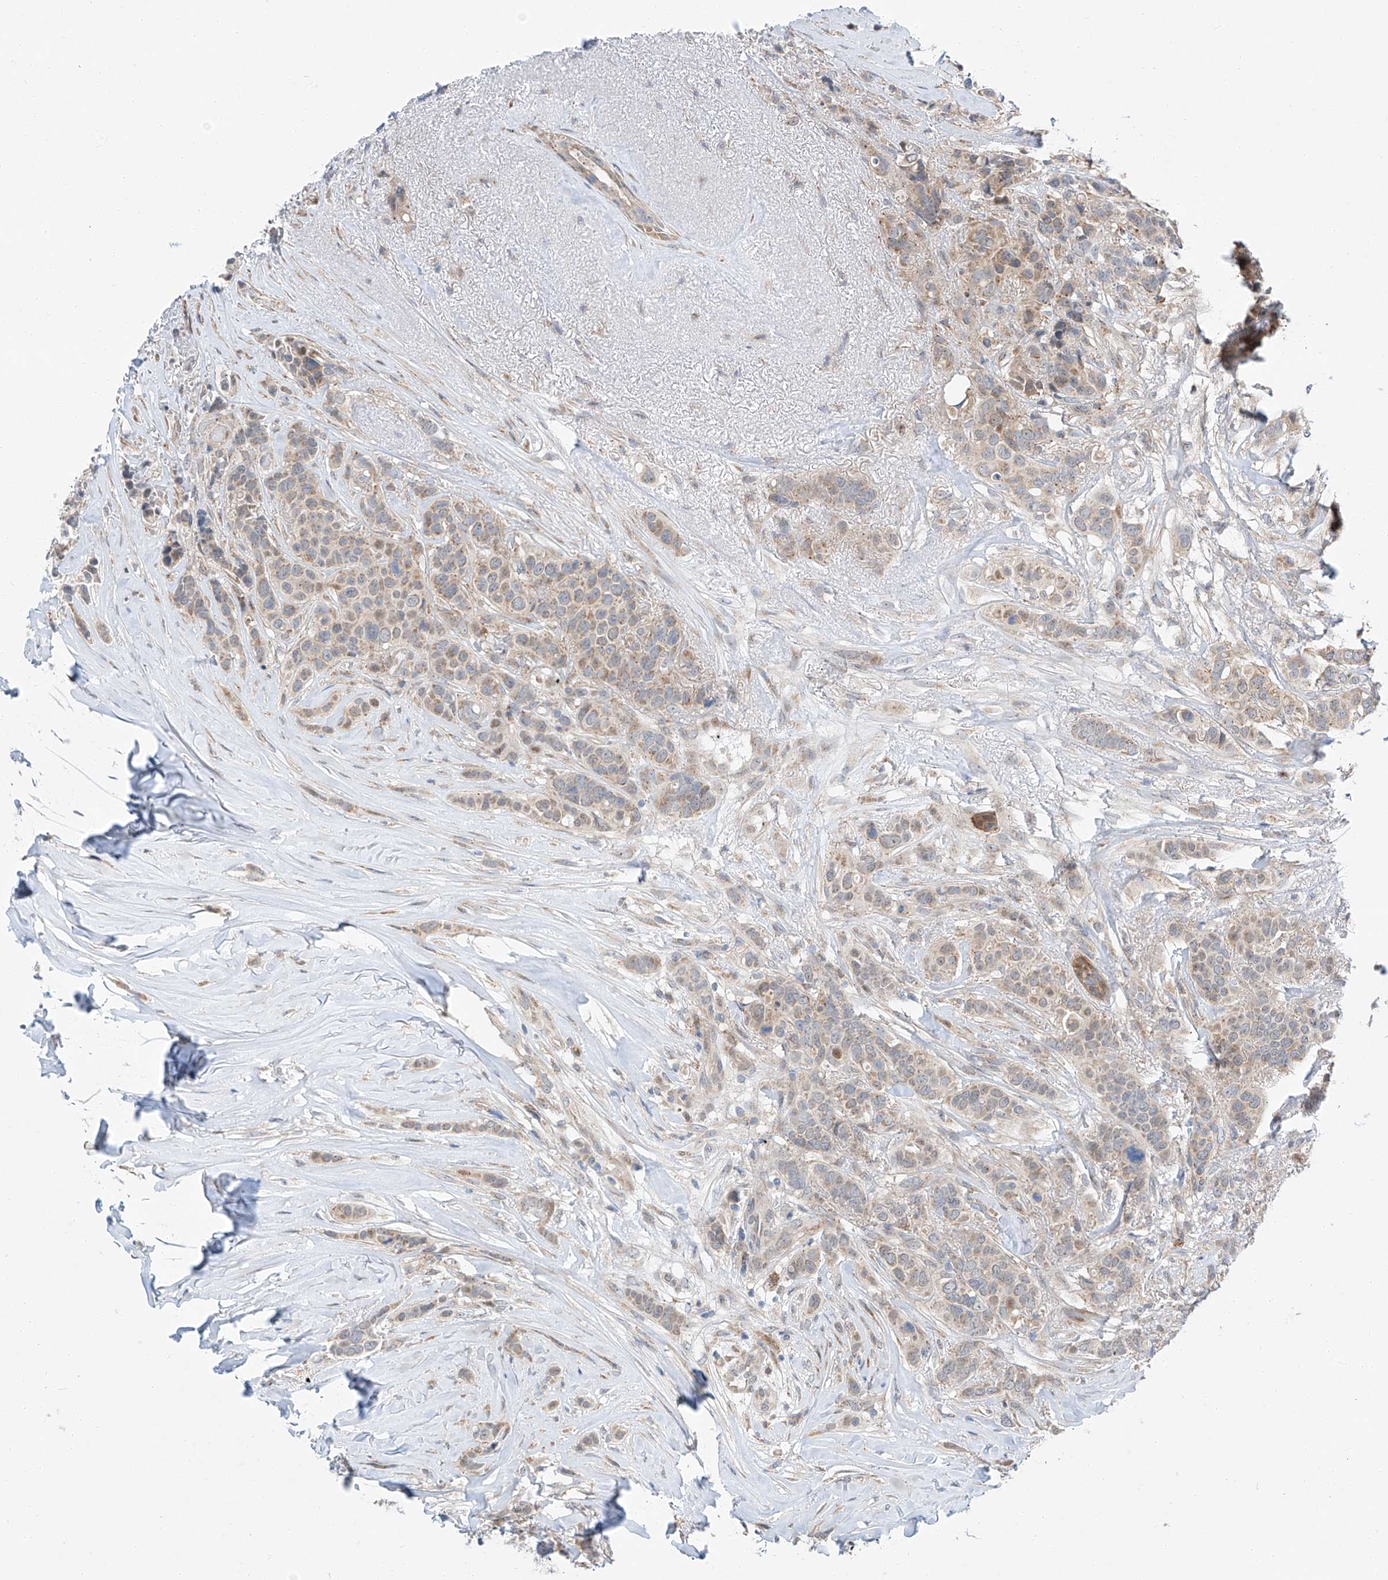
{"staining": {"intensity": "weak", "quantity": "25%-75%", "location": "cytoplasmic/membranous"}, "tissue": "breast cancer", "cell_type": "Tumor cells", "image_type": "cancer", "snomed": [{"axis": "morphology", "description": "Lobular carcinoma"}, {"axis": "topography", "description": "Breast"}], "caption": "Protein expression analysis of human breast cancer (lobular carcinoma) reveals weak cytoplasmic/membranous positivity in approximately 25%-75% of tumor cells.", "gene": "CLDND1", "patient": {"sex": "female", "age": 51}}